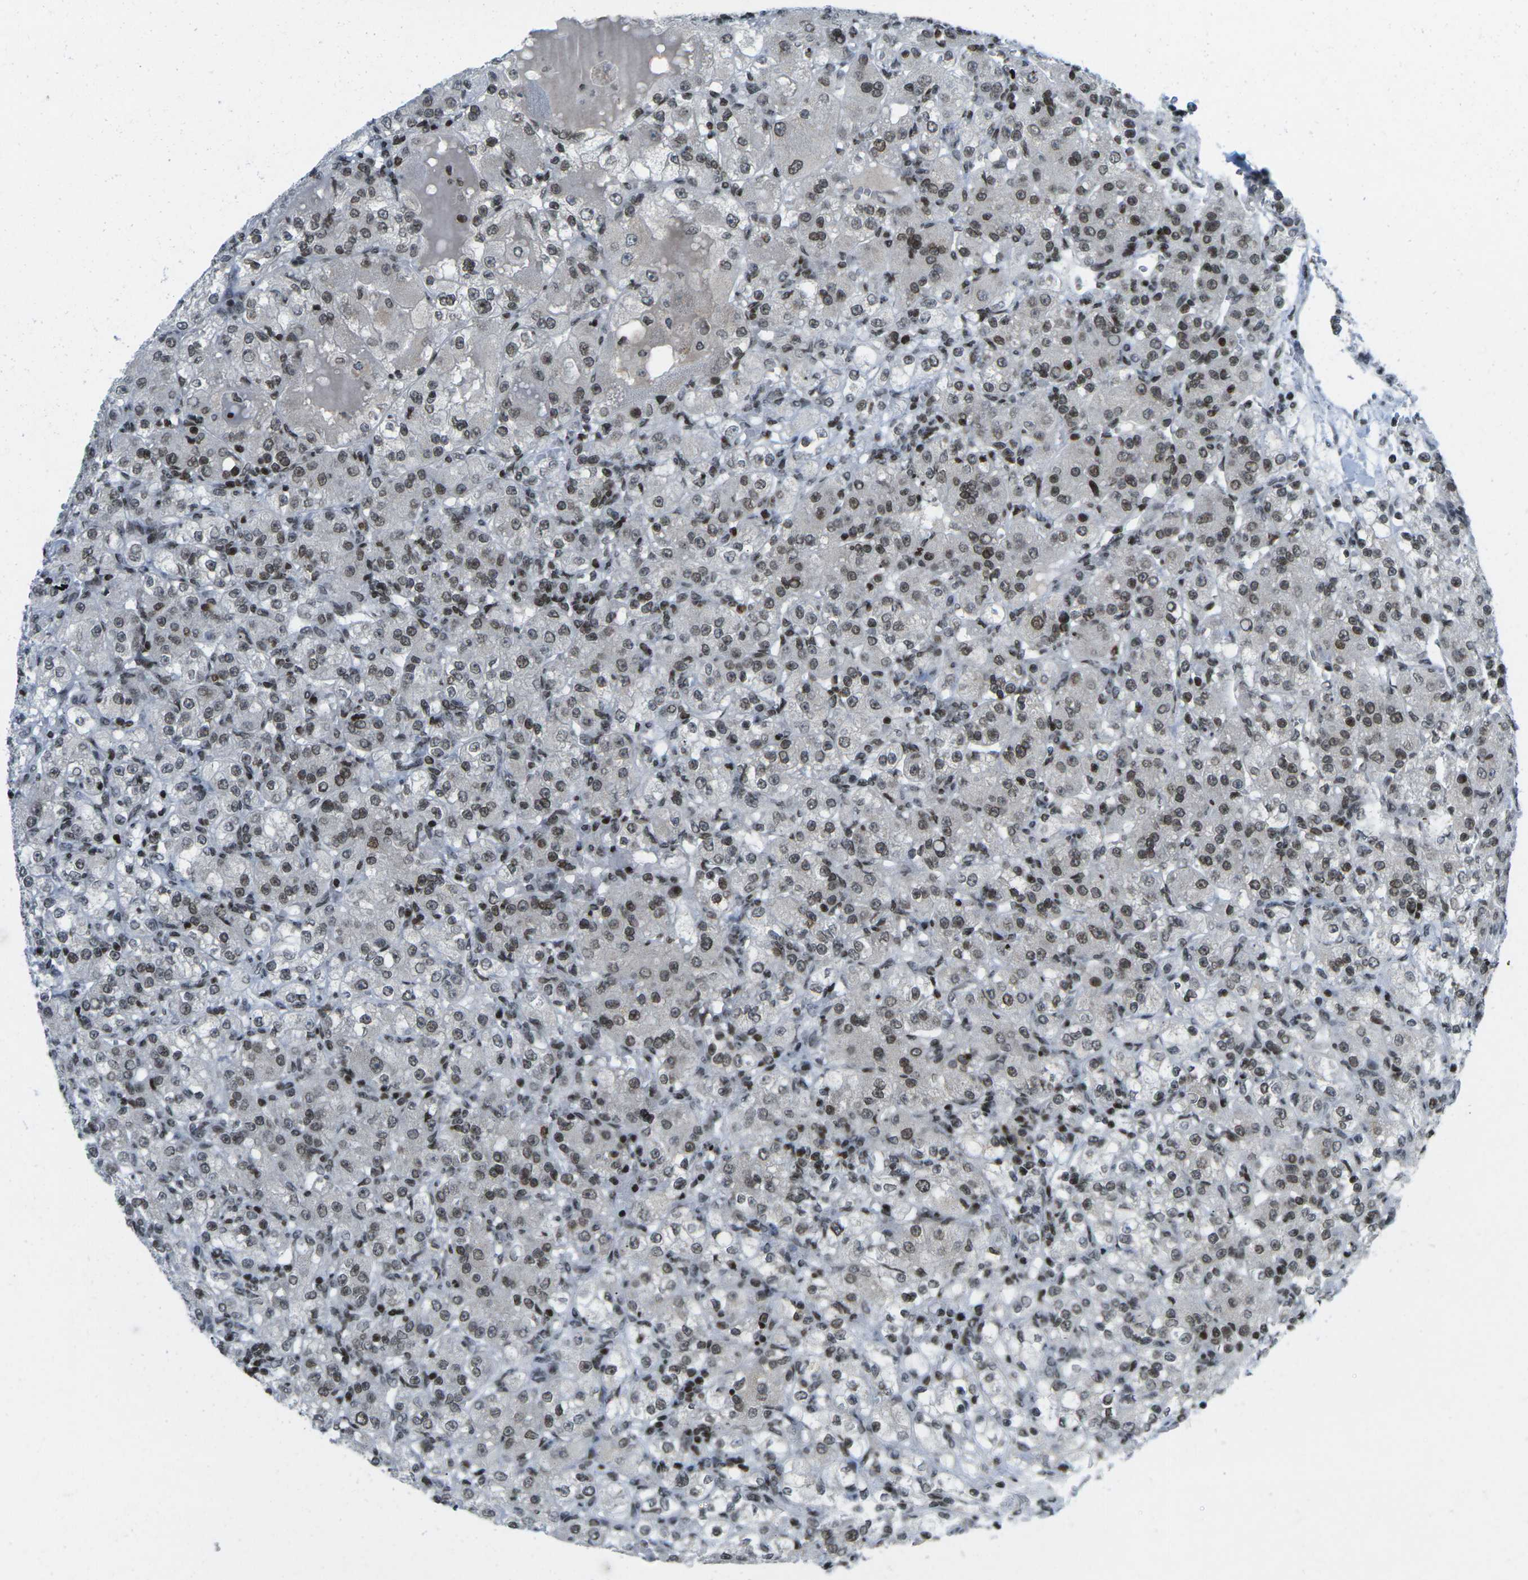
{"staining": {"intensity": "moderate", "quantity": ">75%", "location": "nuclear"}, "tissue": "renal cancer", "cell_type": "Tumor cells", "image_type": "cancer", "snomed": [{"axis": "morphology", "description": "Normal tissue, NOS"}, {"axis": "morphology", "description": "Adenocarcinoma, NOS"}, {"axis": "topography", "description": "Kidney"}], "caption": "Adenocarcinoma (renal) stained for a protein (brown) shows moderate nuclear positive expression in approximately >75% of tumor cells.", "gene": "EME1", "patient": {"sex": "male", "age": 61}}